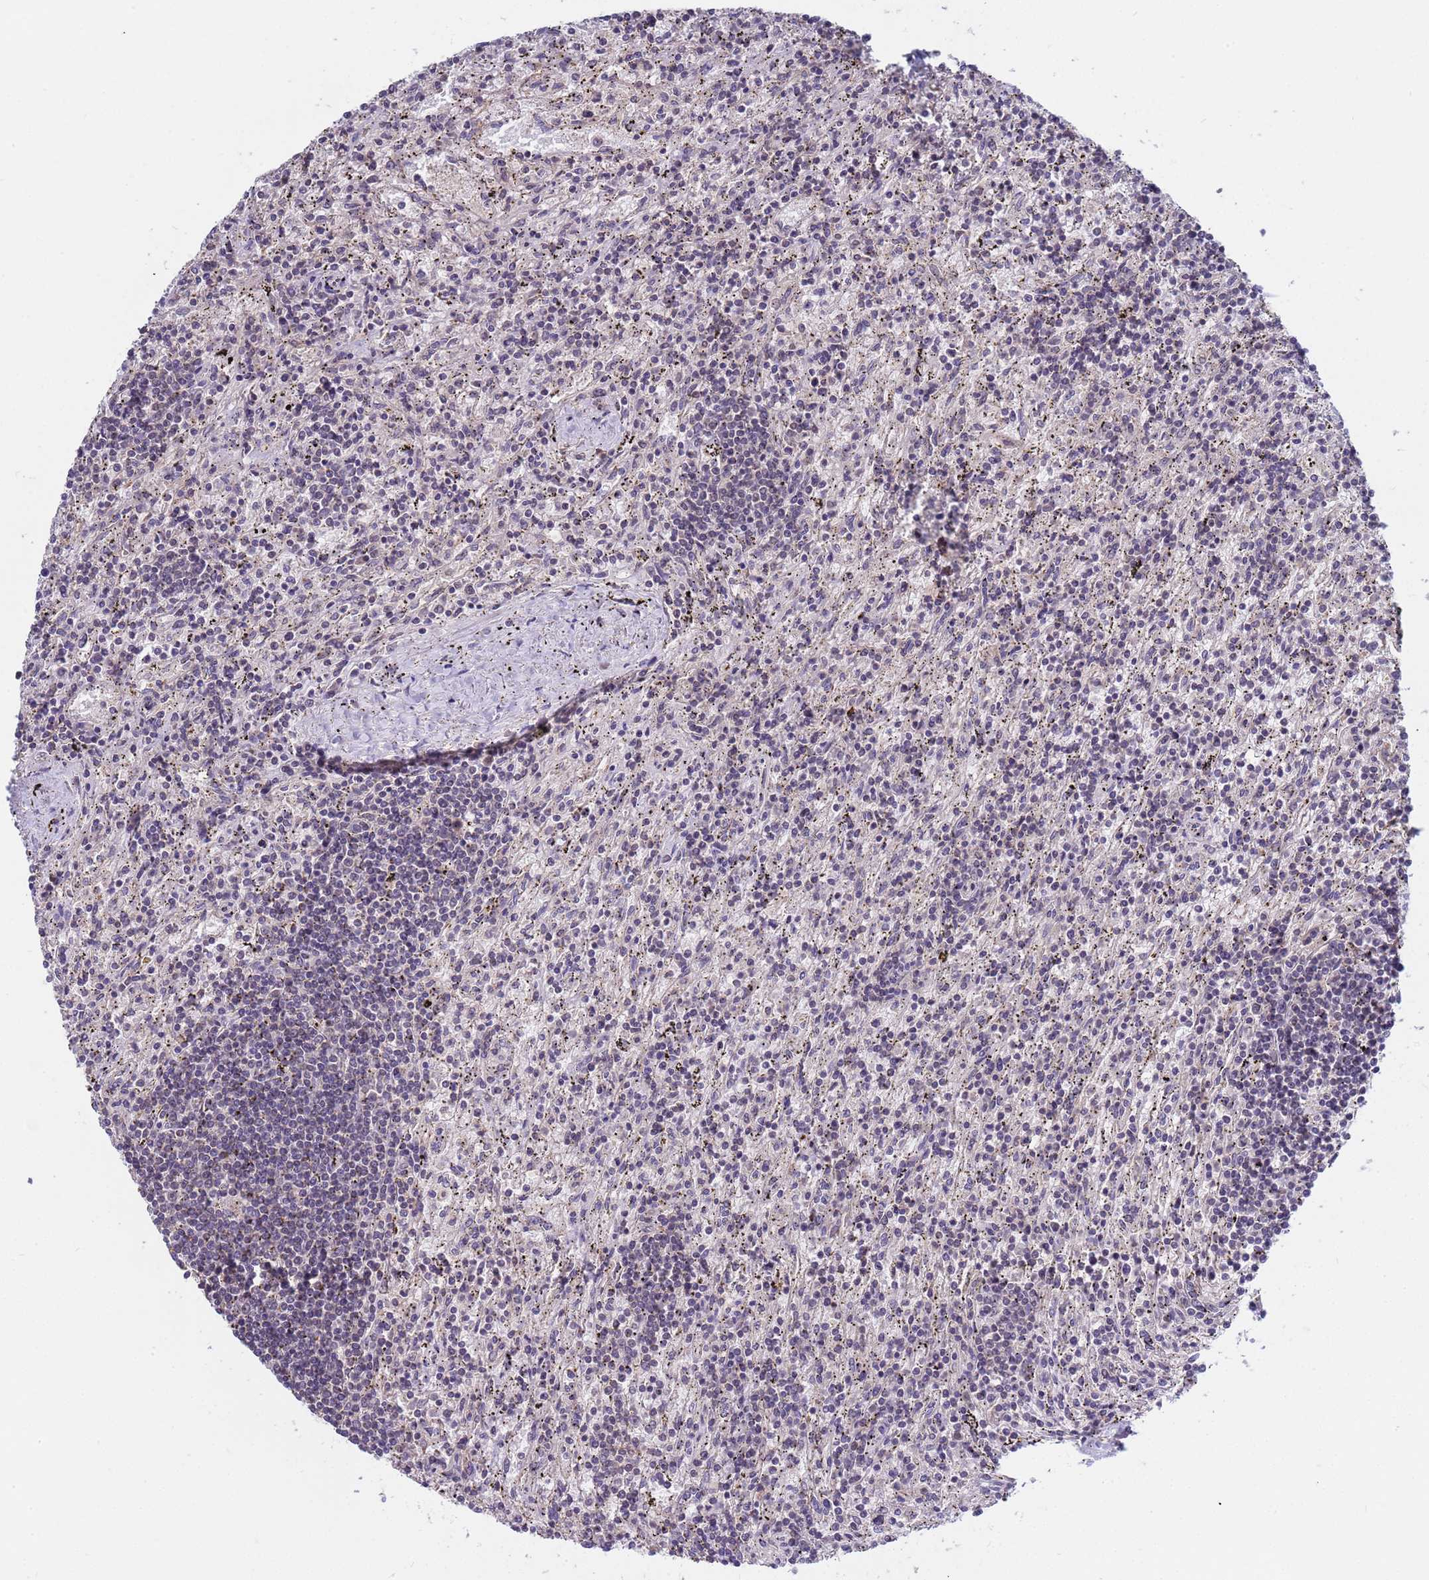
{"staining": {"intensity": "negative", "quantity": "none", "location": "none"}, "tissue": "lymphoma", "cell_type": "Tumor cells", "image_type": "cancer", "snomed": [{"axis": "morphology", "description": "Malignant lymphoma, non-Hodgkin's type, Low grade"}, {"axis": "topography", "description": "Spleen"}], "caption": "This is a histopathology image of IHC staining of low-grade malignant lymphoma, non-Hodgkin's type, which shows no staining in tumor cells.", "gene": "DENND2B", "patient": {"sex": "male", "age": 76}}